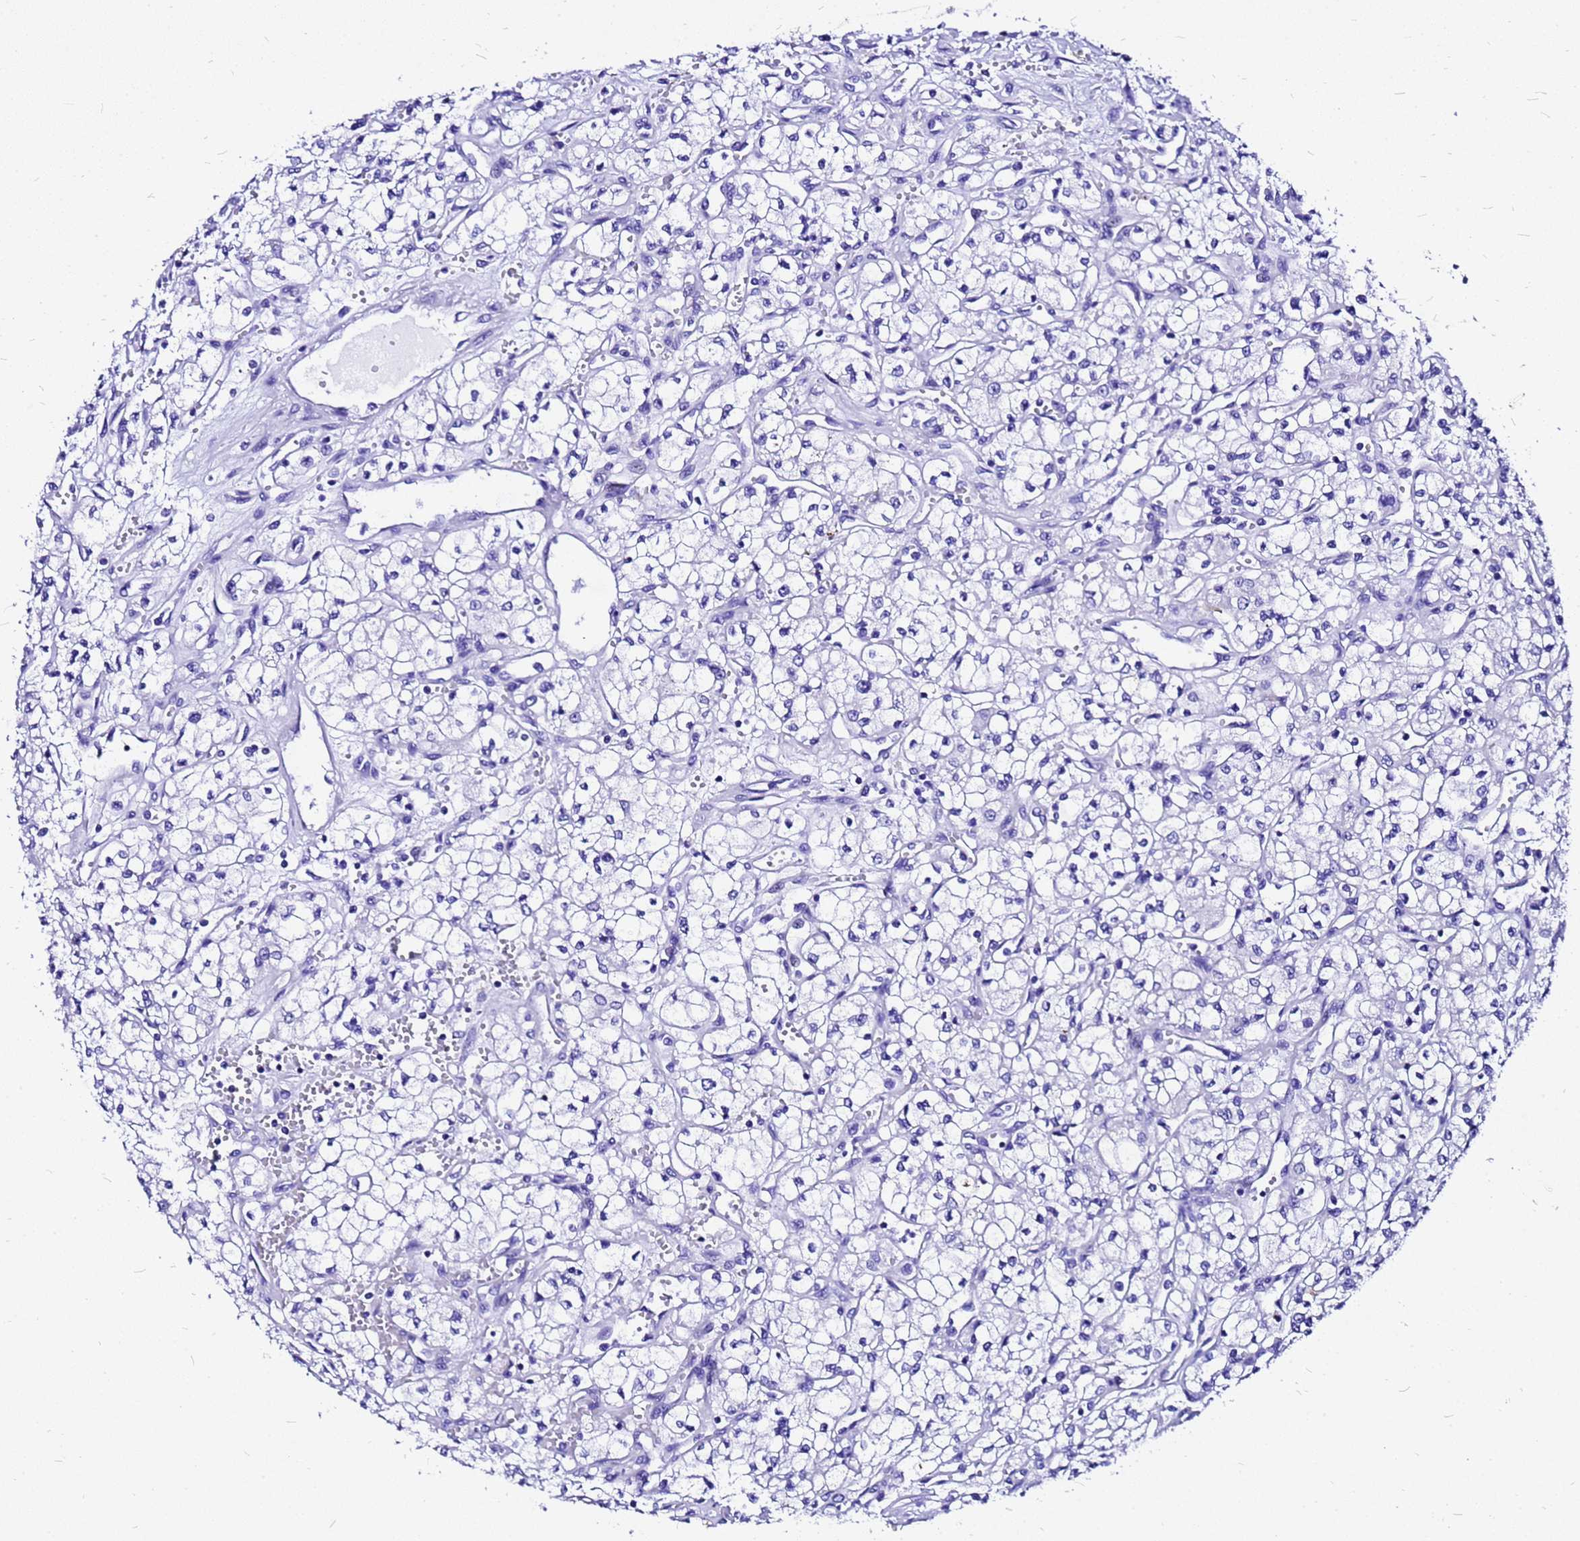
{"staining": {"intensity": "negative", "quantity": "none", "location": "none"}, "tissue": "renal cancer", "cell_type": "Tumor cells", "image_type": "cancer", "snomed": [{"axis": "morphology", "description": "Adenocarcinoma, NOS"}, {"axis": "topography", "description": "Kidney"}], "caption": "Protein analysis of adenocarcinoma (renal) displays no significant staining in tumor cells. Nuclei are stained in blue.", "gene": "HERC4", "patient": {"sex": "male", "age": 59}}